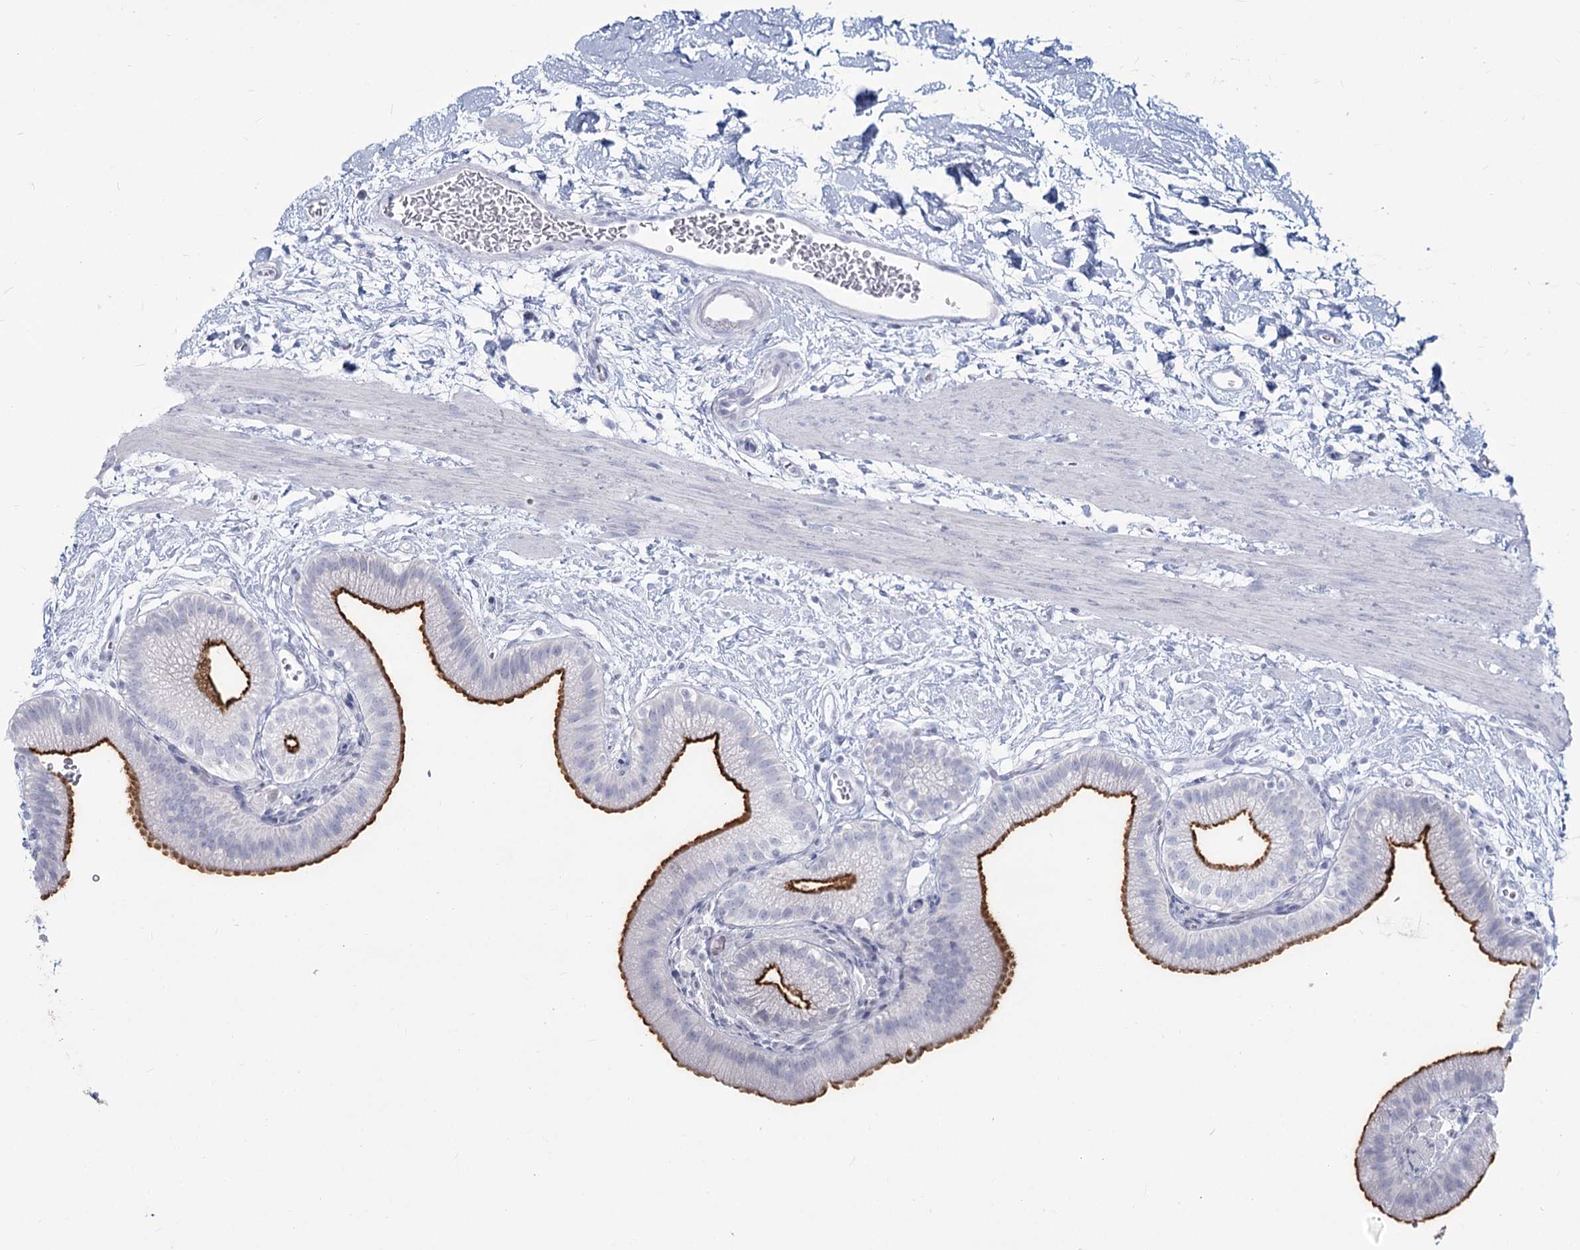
{"staining": {"intensity": "strong", "quantity": ">75%", "location": "cytoplasmic/membranous"}, "tissue": "gallbladder", "cell_type": "Glandular cells", "image_type": "normal", "snomed": [{"axis": "morphology", "description": "Normal tissue, NOS"}, {"axis": "topography", "description": "Gallbladder"}], "caption": "Strong cytoplasmic/membranous expression for a protein is present in approximately >75% of glandular cells of unremarkable gallbladder using immunohistochemistry.", "gene": "SLC6A19", "patient": {"sex": "male", "age": 55}}